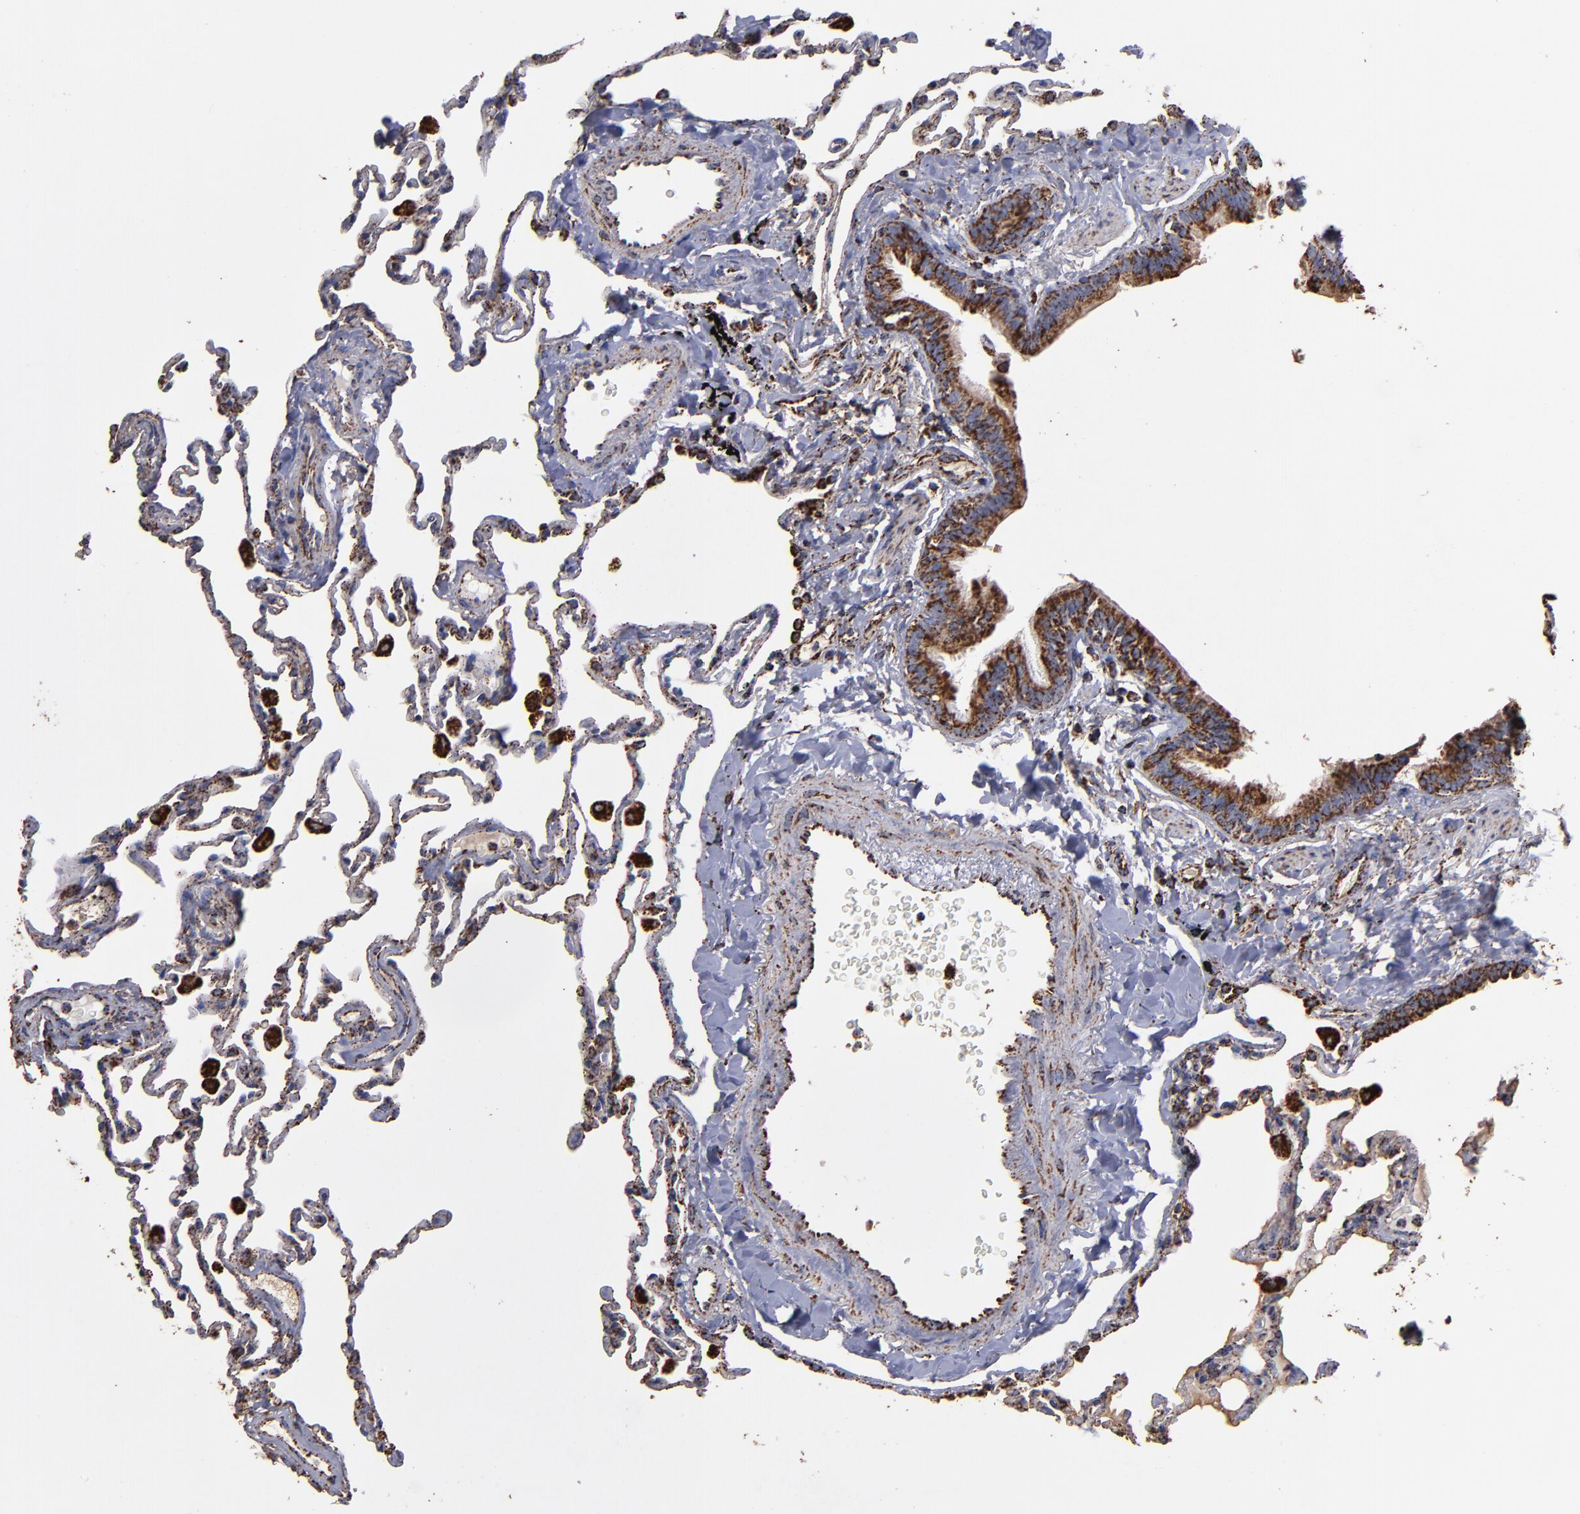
{"staining": {"intensity": "moderate", "quantity": ">75%", "location": "cytoplasmic/membranous"}, "tissue": "lung", "cell_type": "Alveolar cells", "image_type": "normal", "snomed": [{"axis": "morphology", "description": "Normal tissue, NOS"}, {"axis": "topography", "description": "Lung"}], "caption": "A medium amount of moderate cytoplasmic/membranous positivity is present in about >75% of alveolar cells in benign lung. (IHC, brightfield microscopy, high magnification).", "gene": "SOD2", "patient": {"sex": "male", "age": 59}}